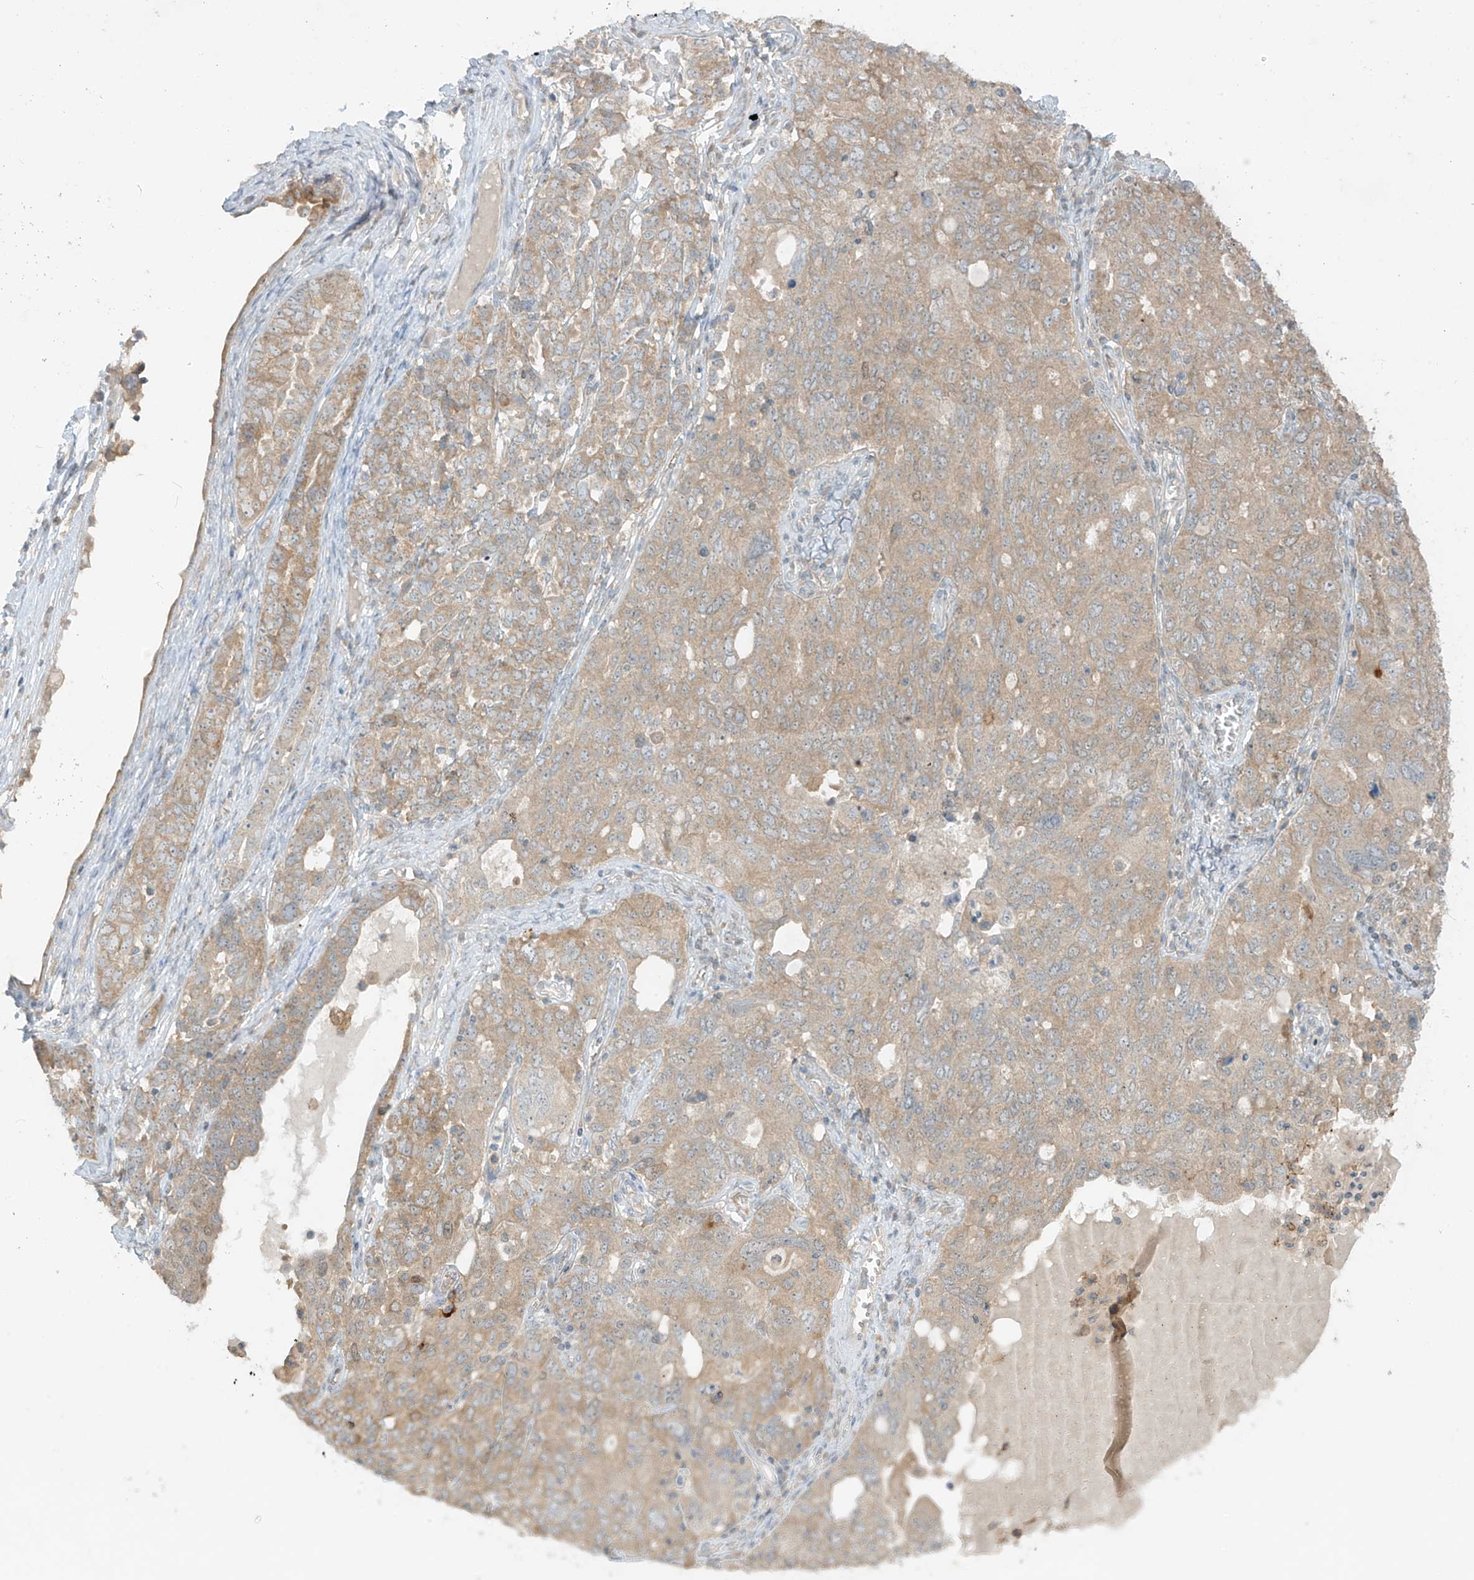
{"staining": {"intensity": "weak", "quantity": "25%-75%", "location": "cytoplasmic/membranous"}, "tissue": "ovarian cancer", "cell_type": "Tumor cells", "image_type": "cancer", "snomed": [{"axis": "morphology", "description": "Carcinoma, endometroid"}, {"axis": "topography", "description": "Ovary"}], "caption": "Ovarian endometroid carcinoma stained with a protein marker displays weak staining in tumor cells.", "gene": "ANGEL2", "patient": {"sex": "female", "age": 62}}